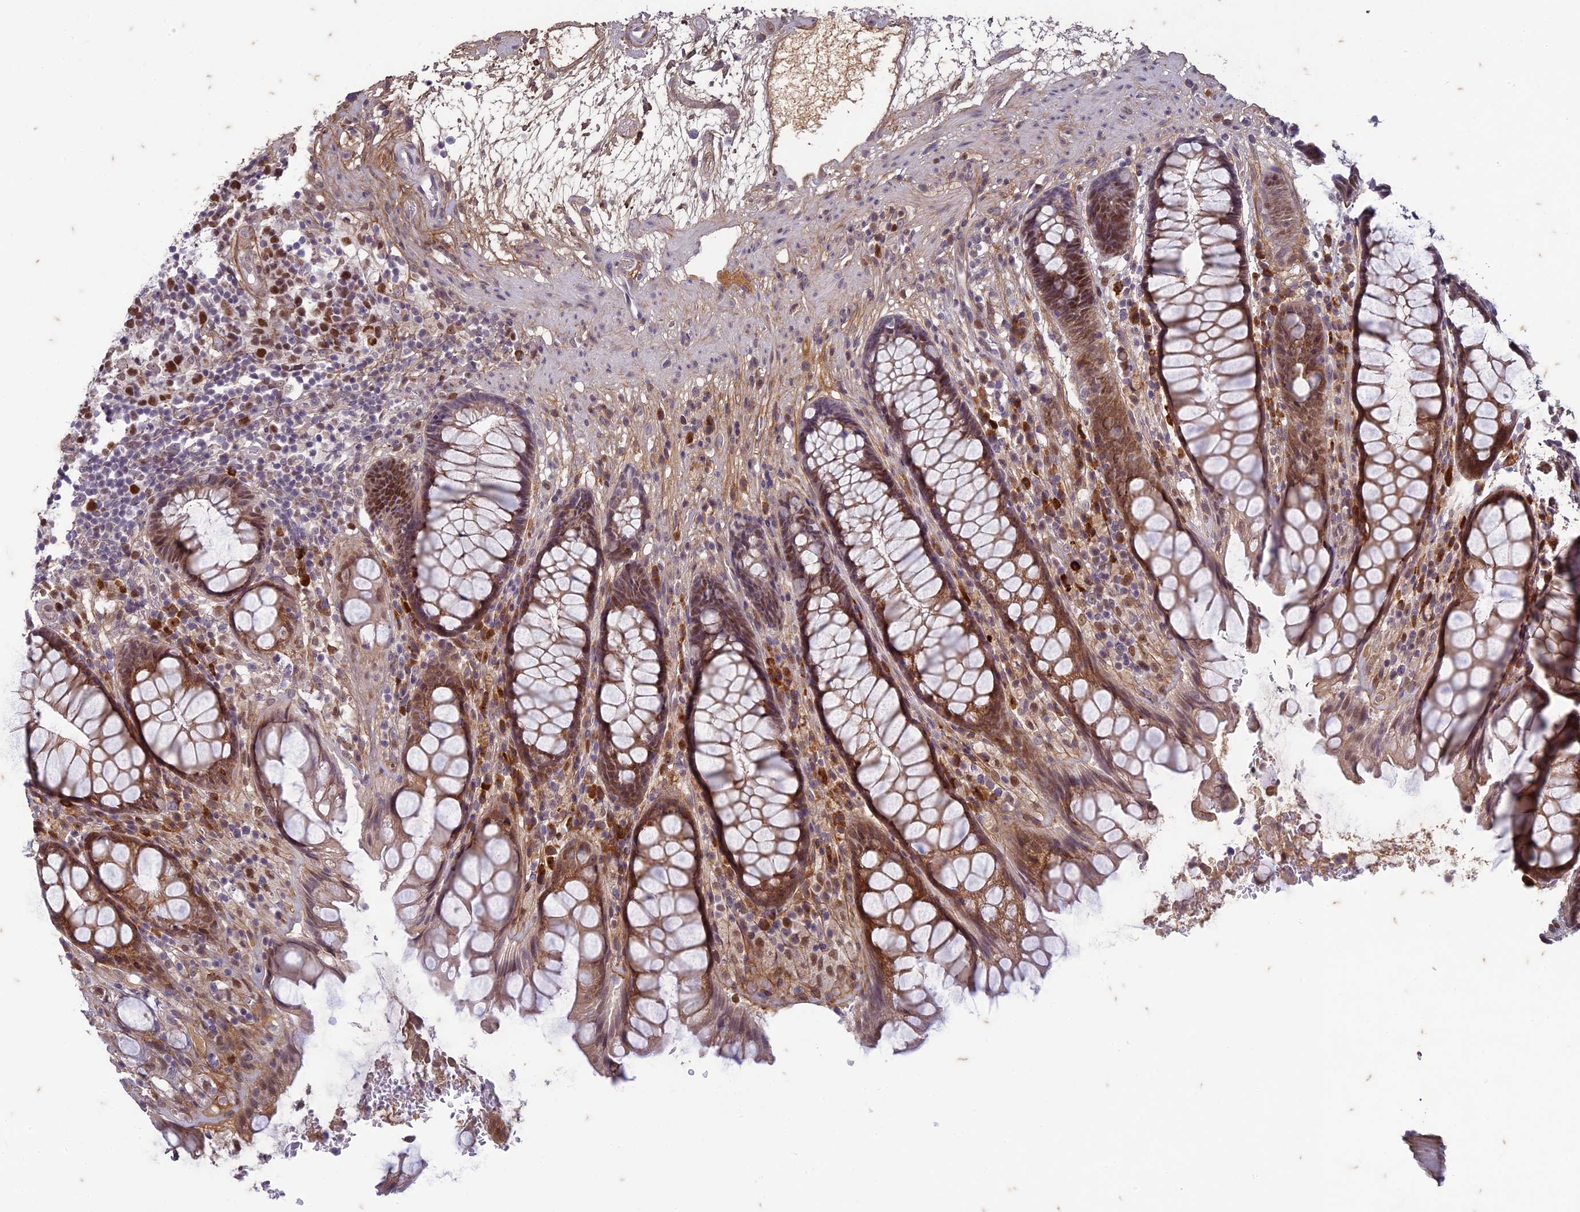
{"staining": {"intensity": "moderate", "quantity": ">75%", "location": "nuclear"}, "tissue": "rectum", "cell_type": "Glandular cells", "image_type": "normal", "snomed": [{"axis": "morphology", "description": "Normal tissue, NOS"}, {"axis": "topography", "description": "Rectum"}], "caption": "Immunohistochemical staining of unremarkable rectum shows medium levels of moderate nuclear expression in approximately >75% of glandular cells. The protein of interest is stained brown, and the nuclei are stained in blue (DAB IHC with brightfield microscopy, high magnification).", "gene": "PABPN1L", "patient": {"sex": "male", "age": 64}}